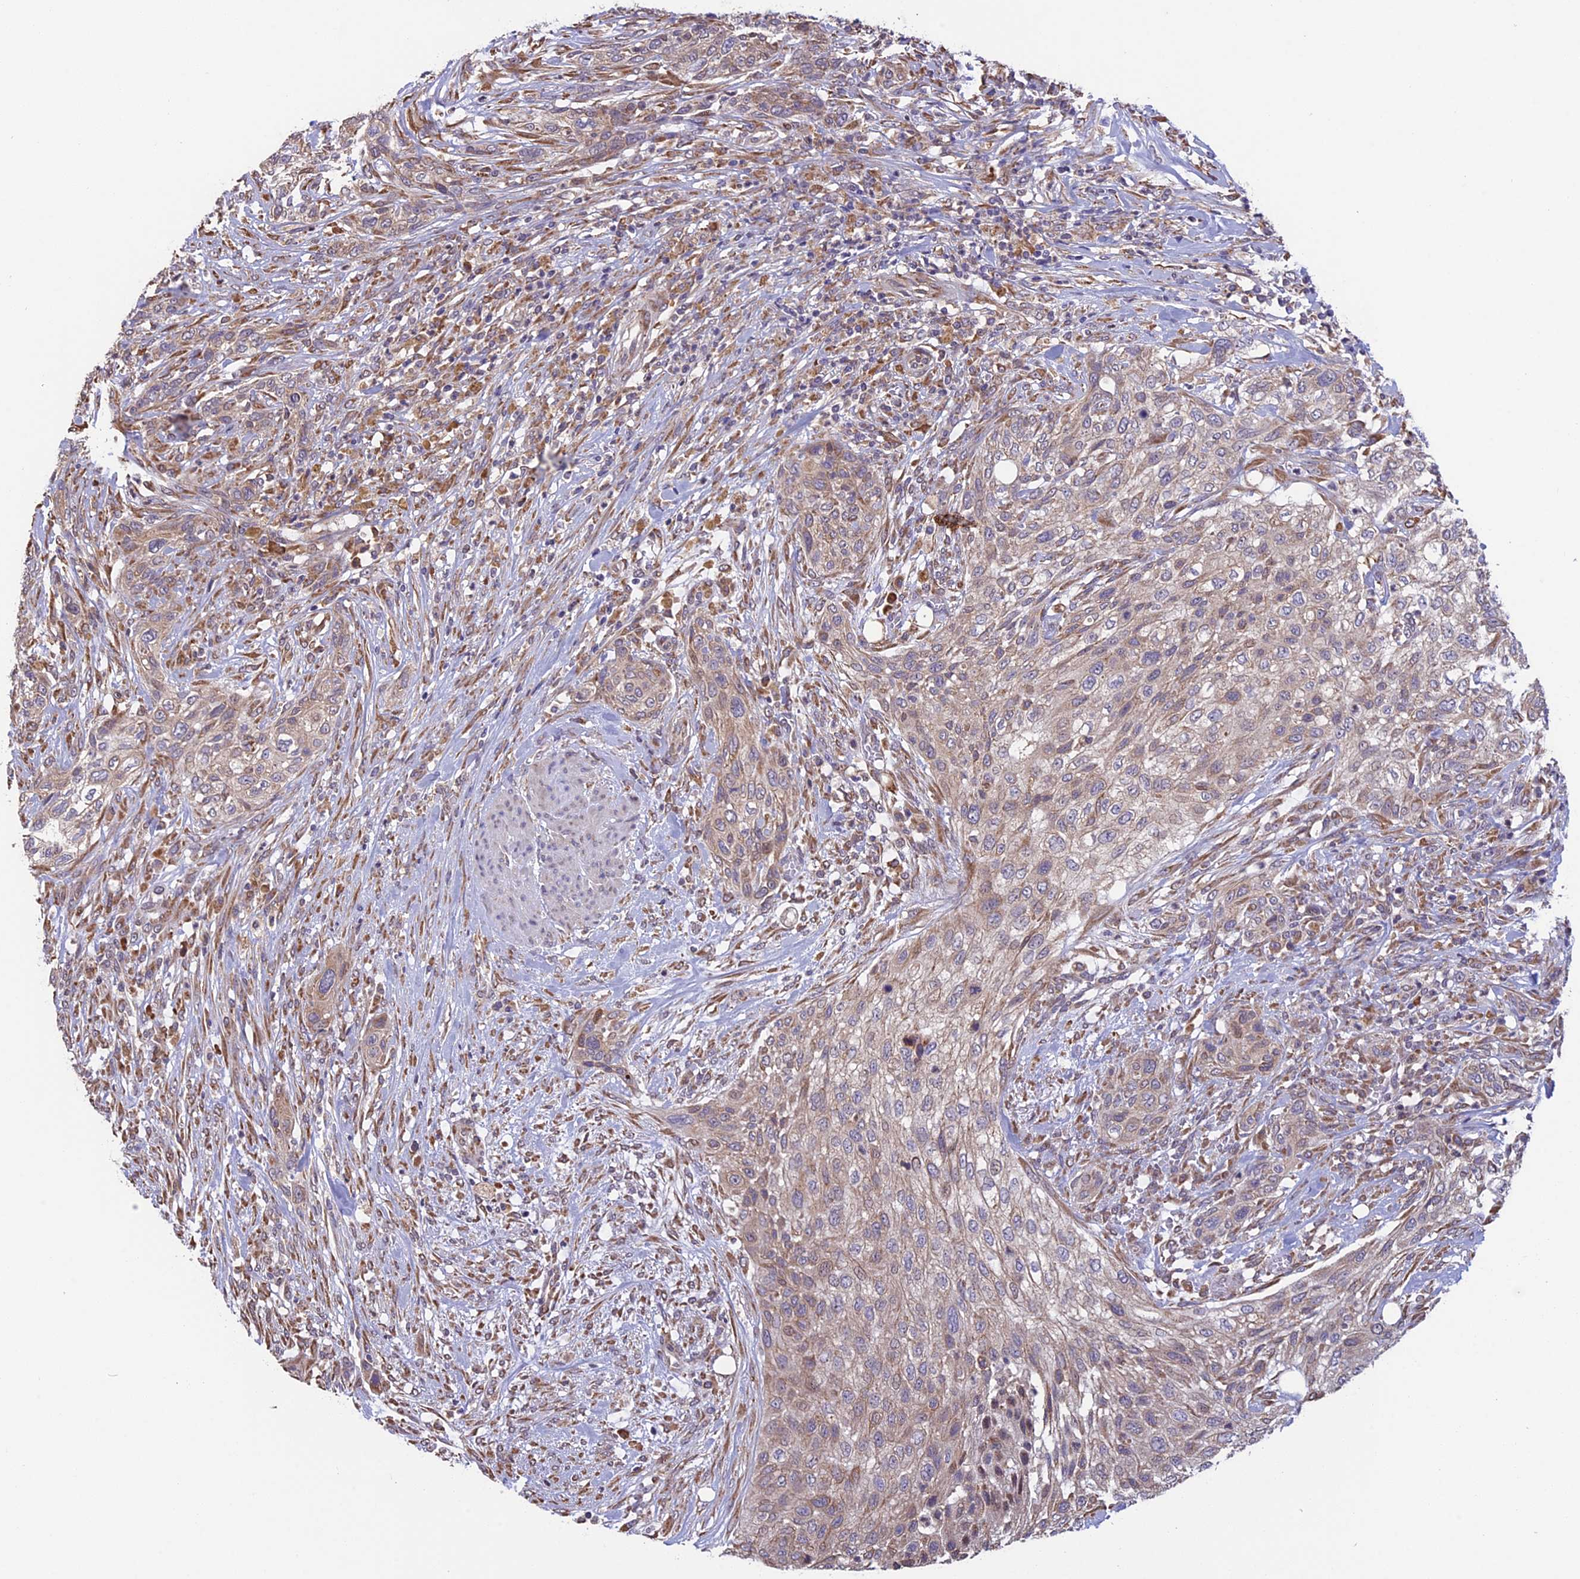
{"staining": {"intensity": "weak", "quantity": "25%-75%", "location": "cytoplasmic/membranous"}, "tissue": "urothelial cancer", "cell_type": "Tumor cells", "image_type": "cancer", "snomed": [{"axis": "morphology", "description": "Urothelial carcinoma, High grade"}, {"axis": "topography", "description": "Urinary bladder"}], "caption": "An image of urothelial cancer stained for a protein displays weak cytoplasmic/membranous brown staining in tumor cells.", "gene": "DMRTA2", "patient": {"sex": "male", "age": 35}}